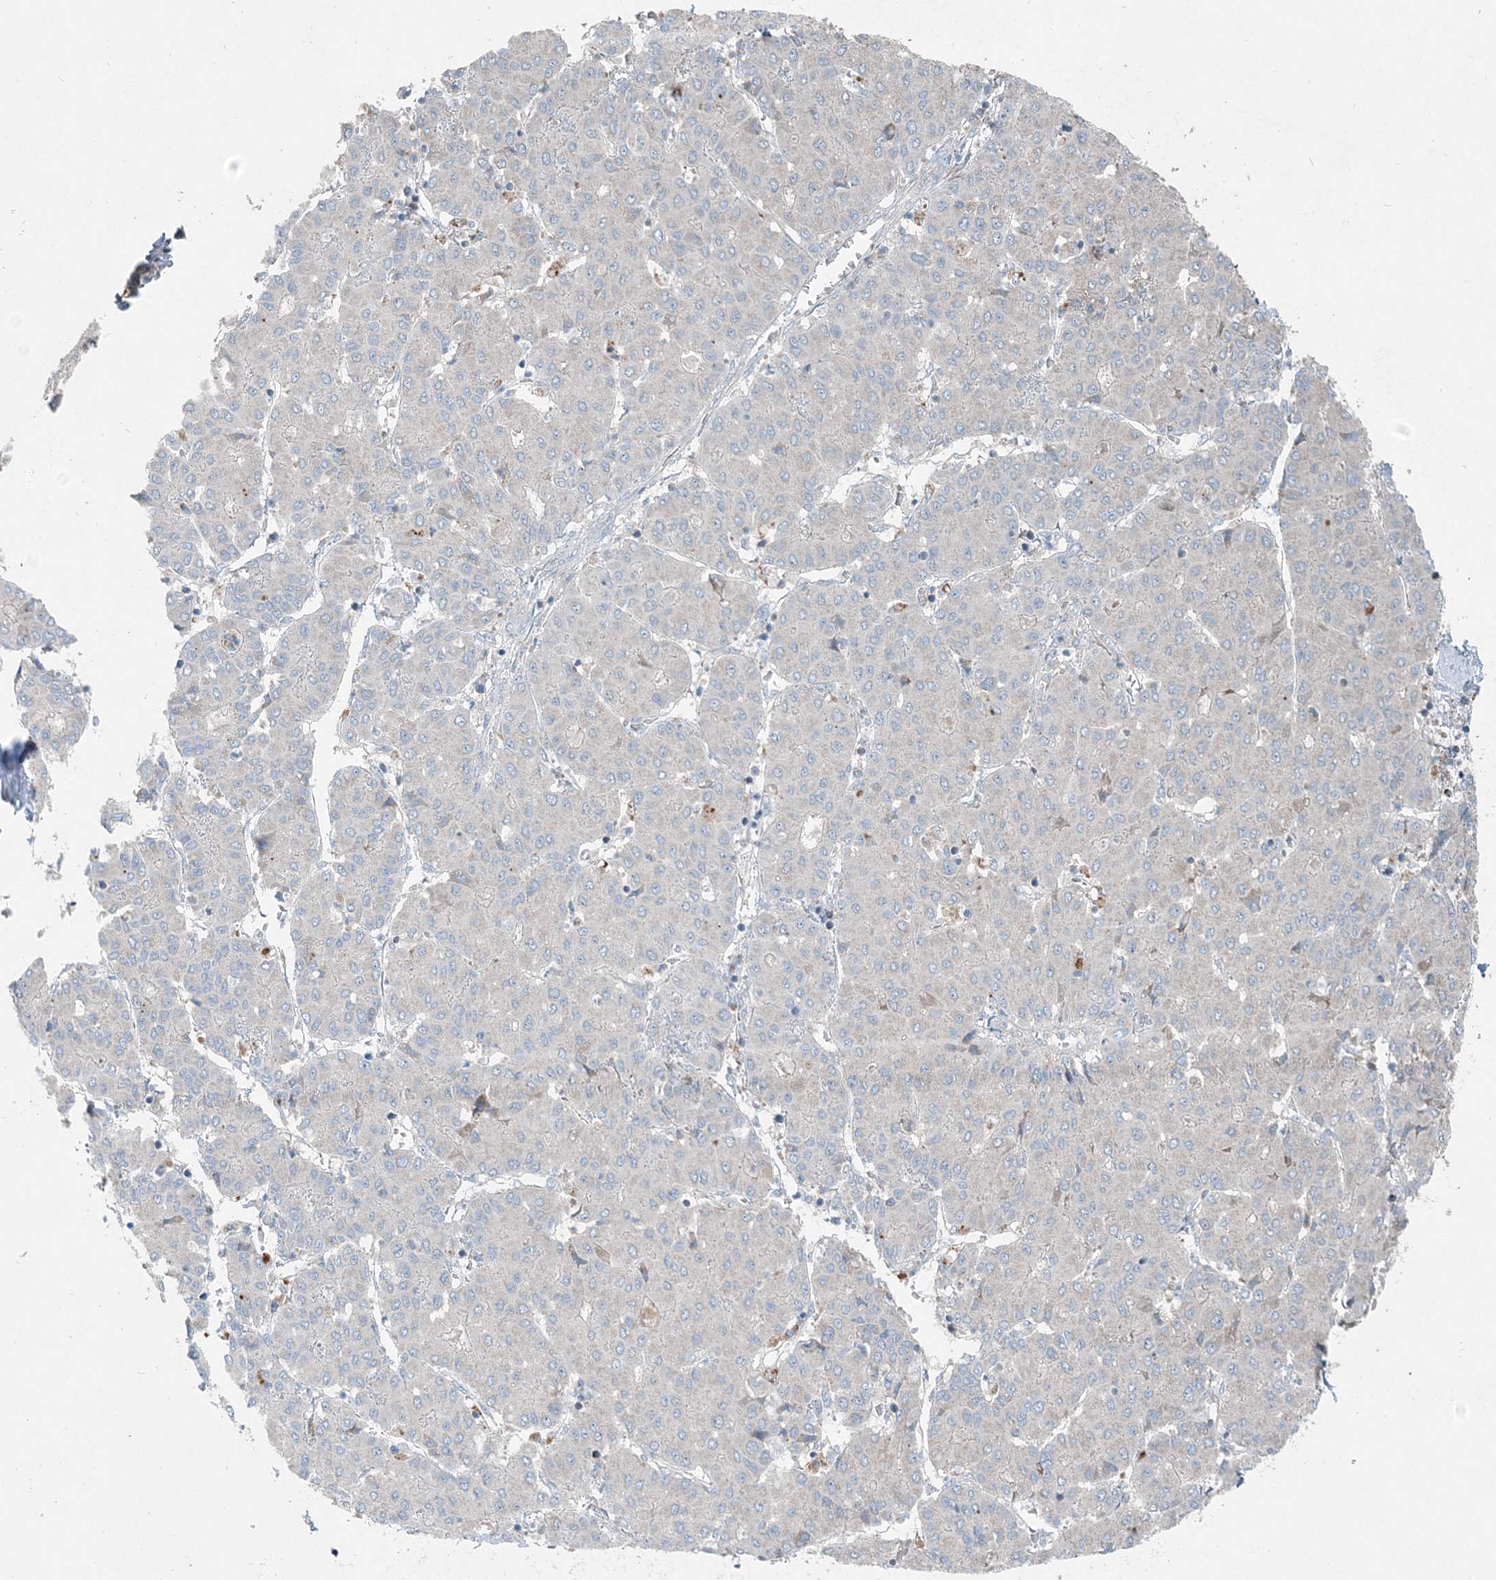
{"staining": {"intensity": "negative", "quantity": "none", "location": "none"}, "tissue": "liver cancer", "cell_type": "Tumor cells", "image_type": "cancer", "snomed": [{"axis": "morphology", "description": "Carcinoma, Hepatocellular, NOS"}, {"axis": "topography", "description": "Liver"}], "caption": "Tumor cells are negative for brown protein staining in hepatocellular carcinoma (liver).", "gene": "INTU", "patient": {"sex": "male", "age": 65}}